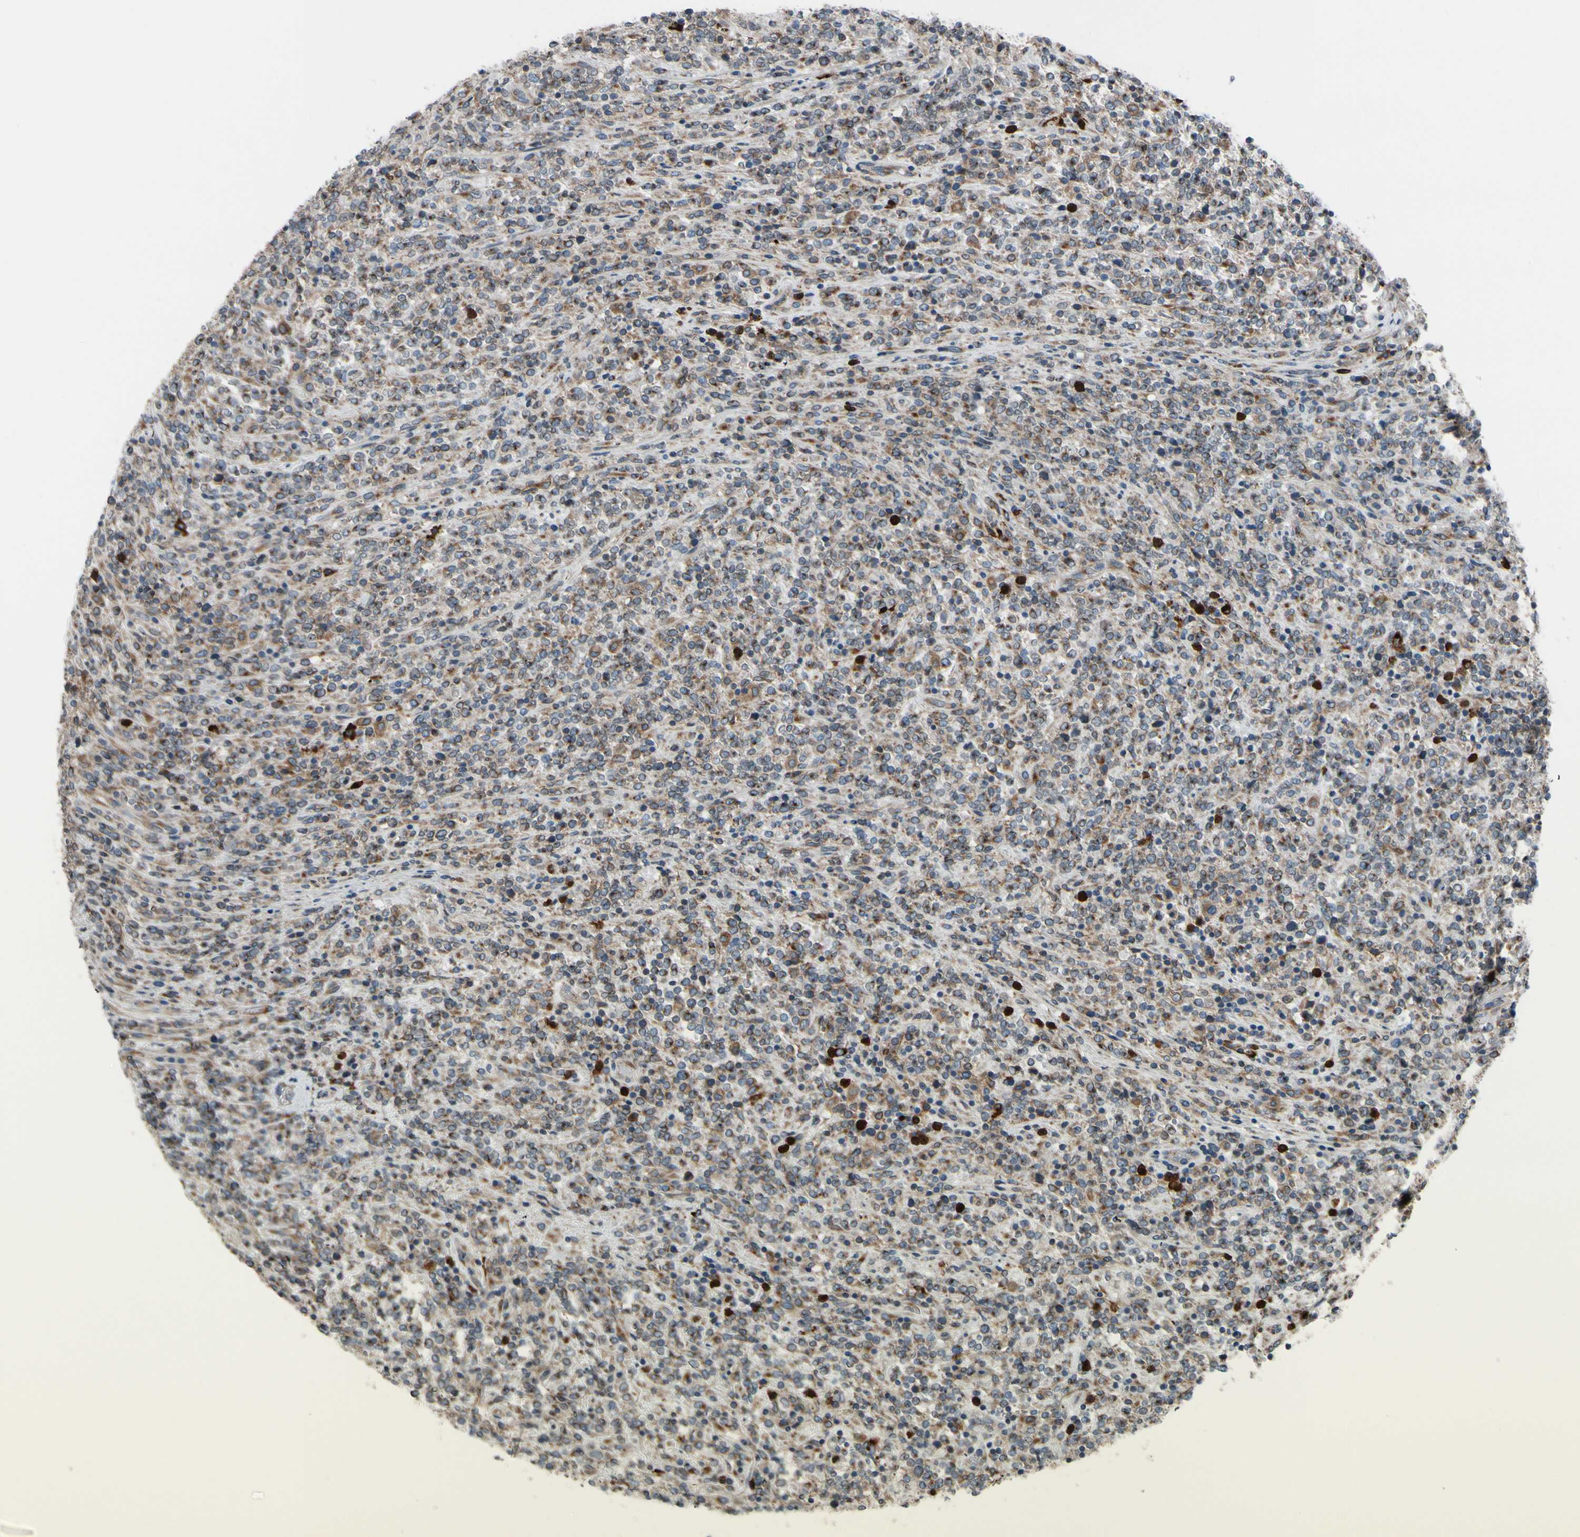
{"staining": {"intensity": "moderate", "quantity": "25%-75%", "location": "cytoplasmic/membranous"}, "tissue": "lymphoma", "cell_type": "Tumor cells", "image_type": "cancer", "snomed": [{"axis": "morphology", "description": "Malignant lymphoma, non-Hodgkin's type, High grade"}, {"axis": "topography", "description": "Soft tissue"}], "caption": "About 25%-75% of tumor cells in human high-grade malignant lymphoma, non-Hodgkin's type demonstrate moderate cytoplasmic/membranous protein positivity as visualized by brown immunohistochemical staining.", "gene": "CLCC1", "patient": {"sex": "male", "age": 18}}